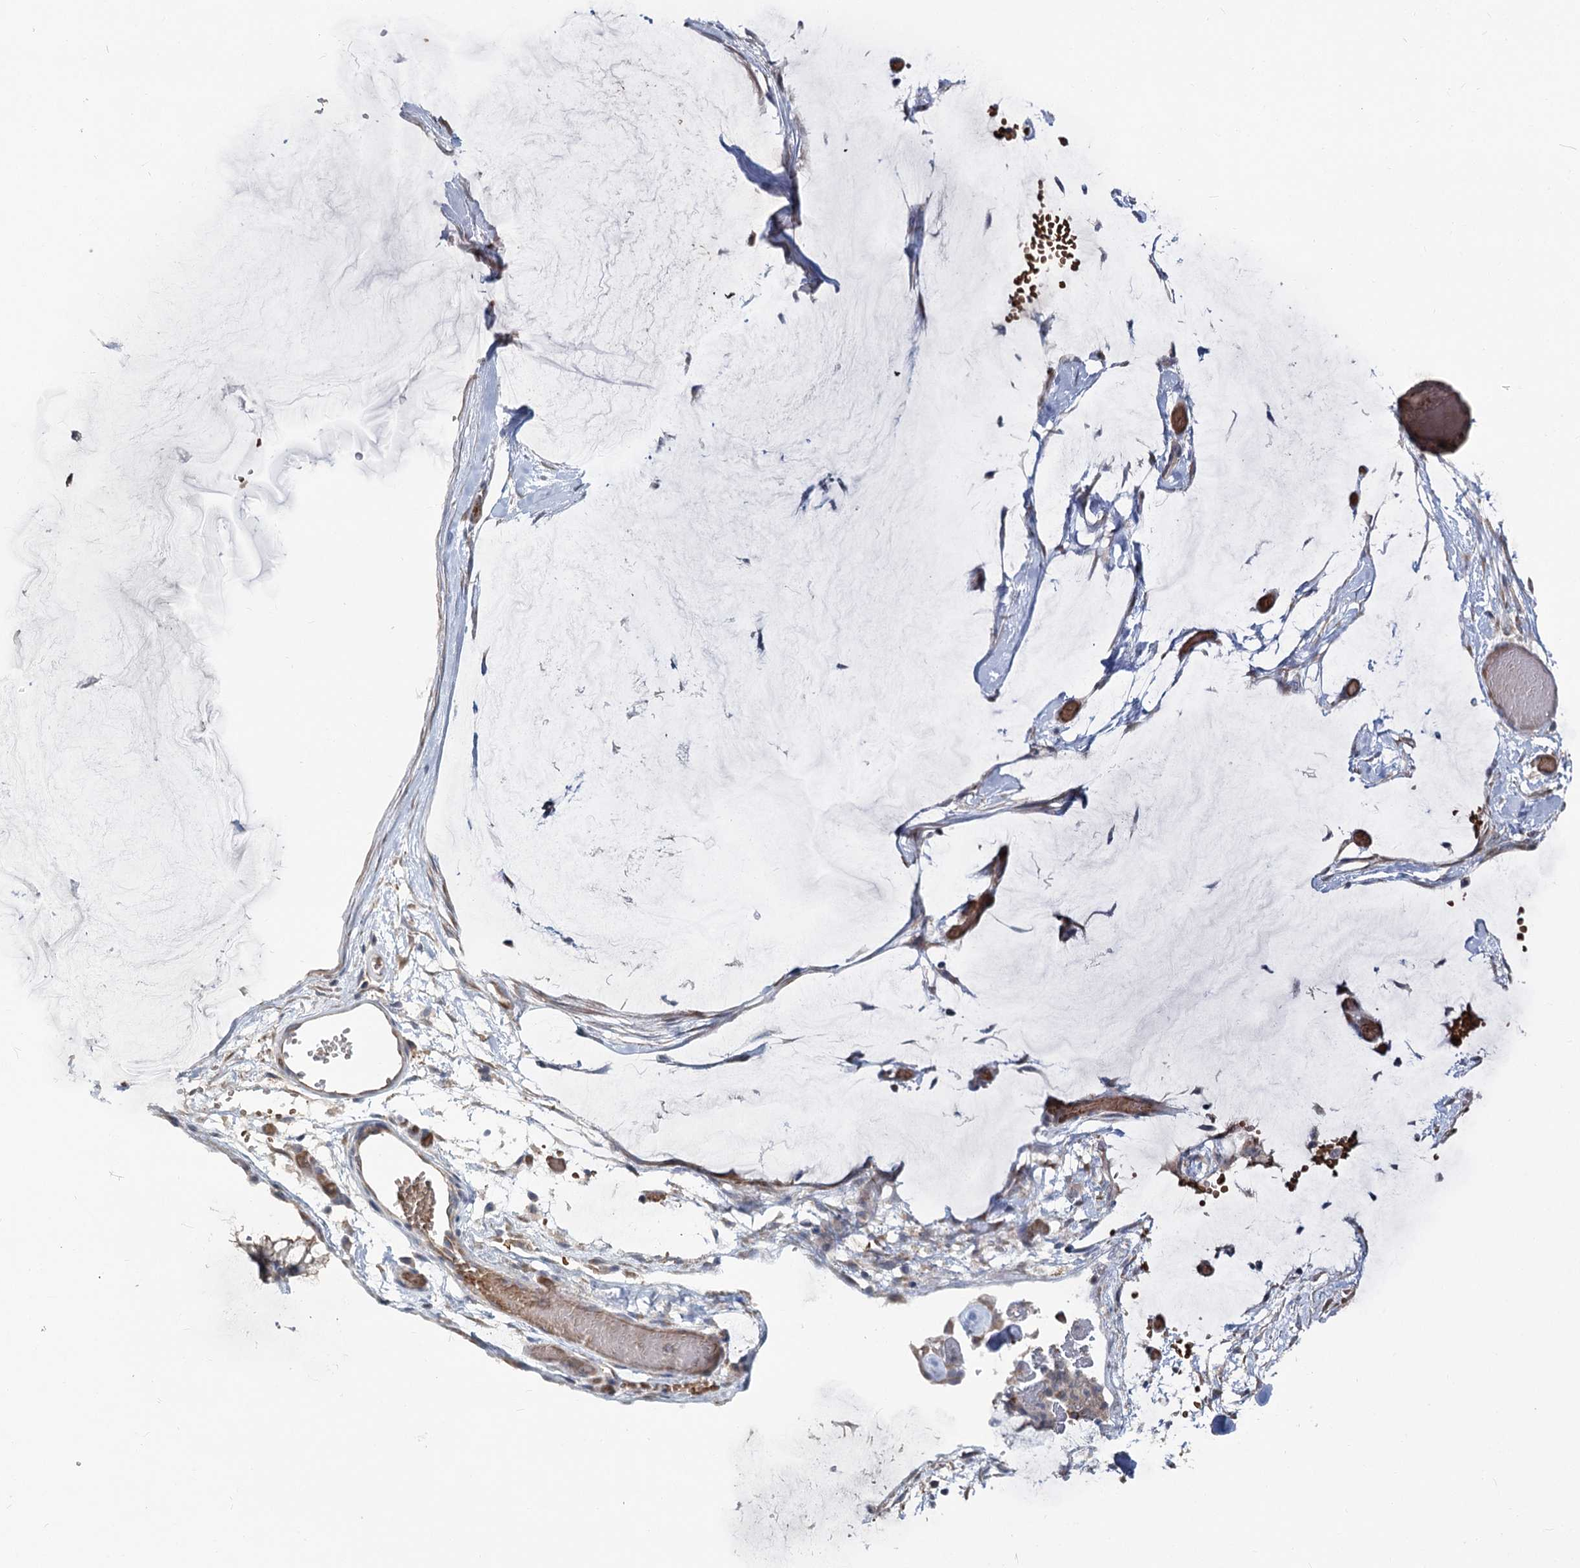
{"staining": {"intensity": "weak", "quantity": "25%-75%", "location": "cytoplasmic/membranous"}, "tissue": "ovarian cancer", "cell_type": "Tumor cells", "image_type": "cancer", "snomed": [{"axis": "morphology", "description": "Cystadenocarcinoma, mucinous, NOS"}, {"axis": "topography", "description": "Ovary"}], "caption": "This photomicrograph demonstrates IHC staining of human mucinous cystadenocarcinoma (ovarian), with low weak cytoplasmic/membranous staining in about 25%-75% of tumor cells.", "gene": "CIB4", "patient": {"sex": "female", "age": 39}}